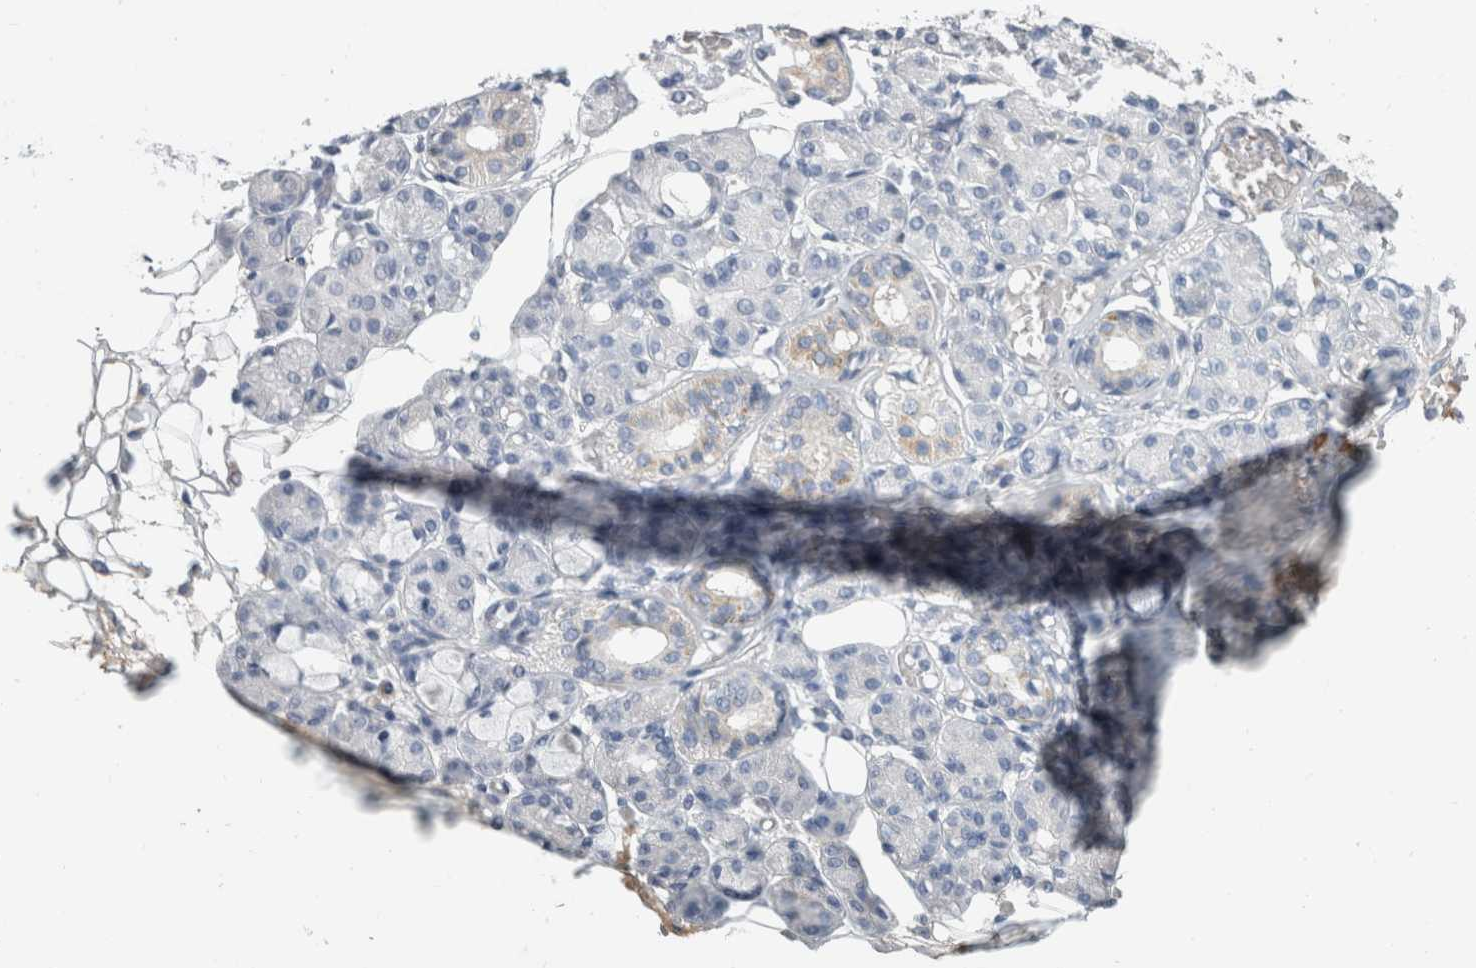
{"staining": {"intensity": "negative", "quantity": "none", "location": "none"}, "tissue": "salivary gland", "cell_type": "Glandular cells", "image_type": "normal", "snomed": [{"axis": "morphology", "description": "Normal tissue, NOS"}, {"axis": "topography", "description": "Salivary gland"}], "caption": "This is a image of IHC staining of normal salivary gland, which shows no positivity in glandular cells. Brightfield microscopy of immunohistochemistry (IHC) stained with DAB (3,3'-diaminobenzidine) (brown) and hematoxylin (blue), captured at high magnification.", "gene": "SCGB1A1", "patient": {"sex": "male", "age": 63}}